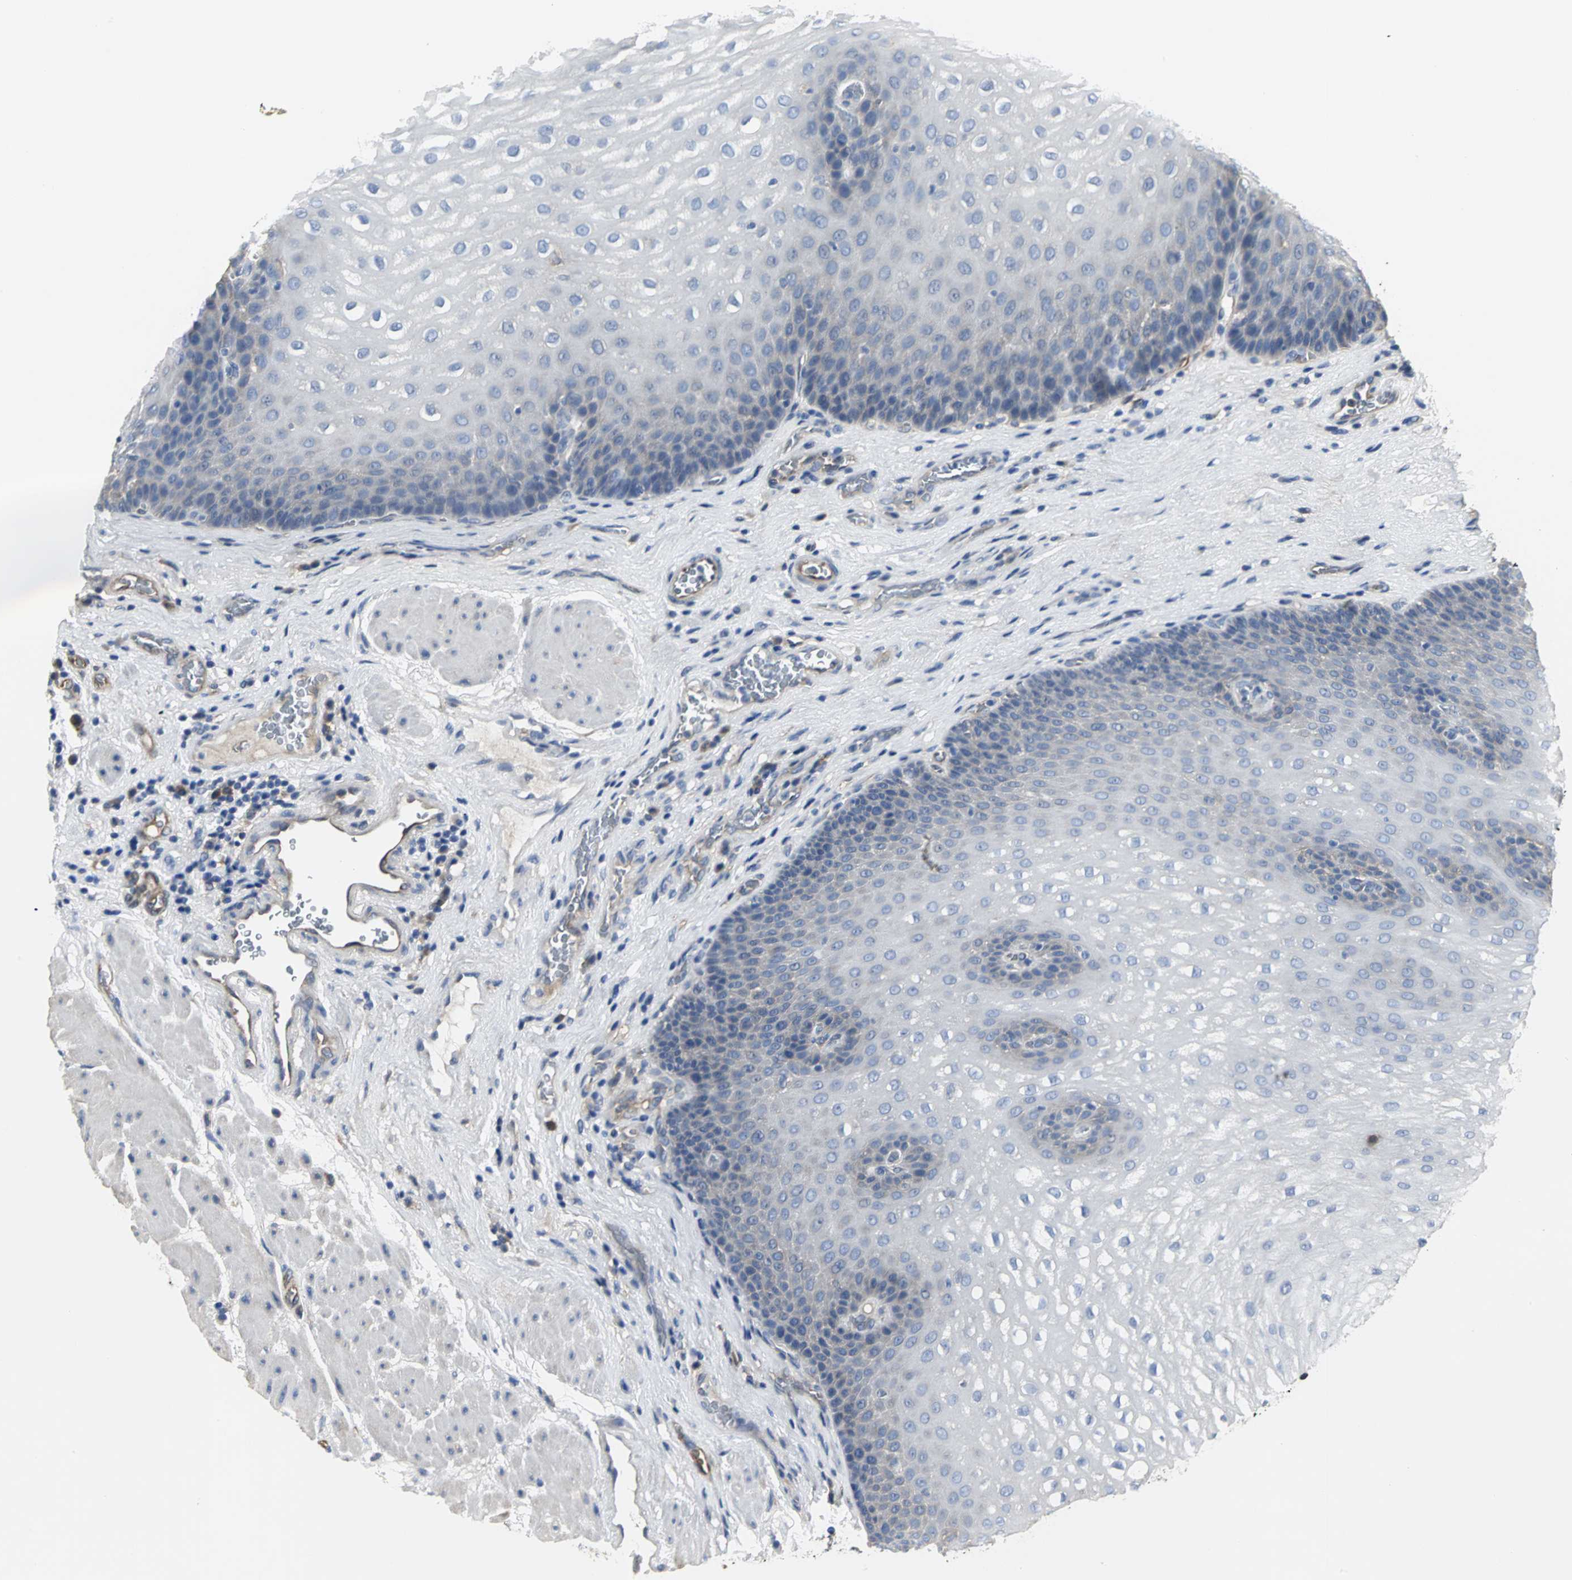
{"staining": {"intensity": "weak", "quantity": "<25%", "location": "cytoplasmic/membranous"}, "tissue": "esophagus", "cell_type": "Squamous epithelial cells", "image_type": "normal", "snomed": [{"axis": "morphology", "description": "Normal tissue, NOS"}, {"axis": "topography", "description": "Esophagus"}], "caption": "This is an immunohistochemistry micrograph of benign esophagus. There is no positivity in squamous epithelial cells.", "gene": "CHRNB1", "patient": {"sex": "male", "age": 48}}